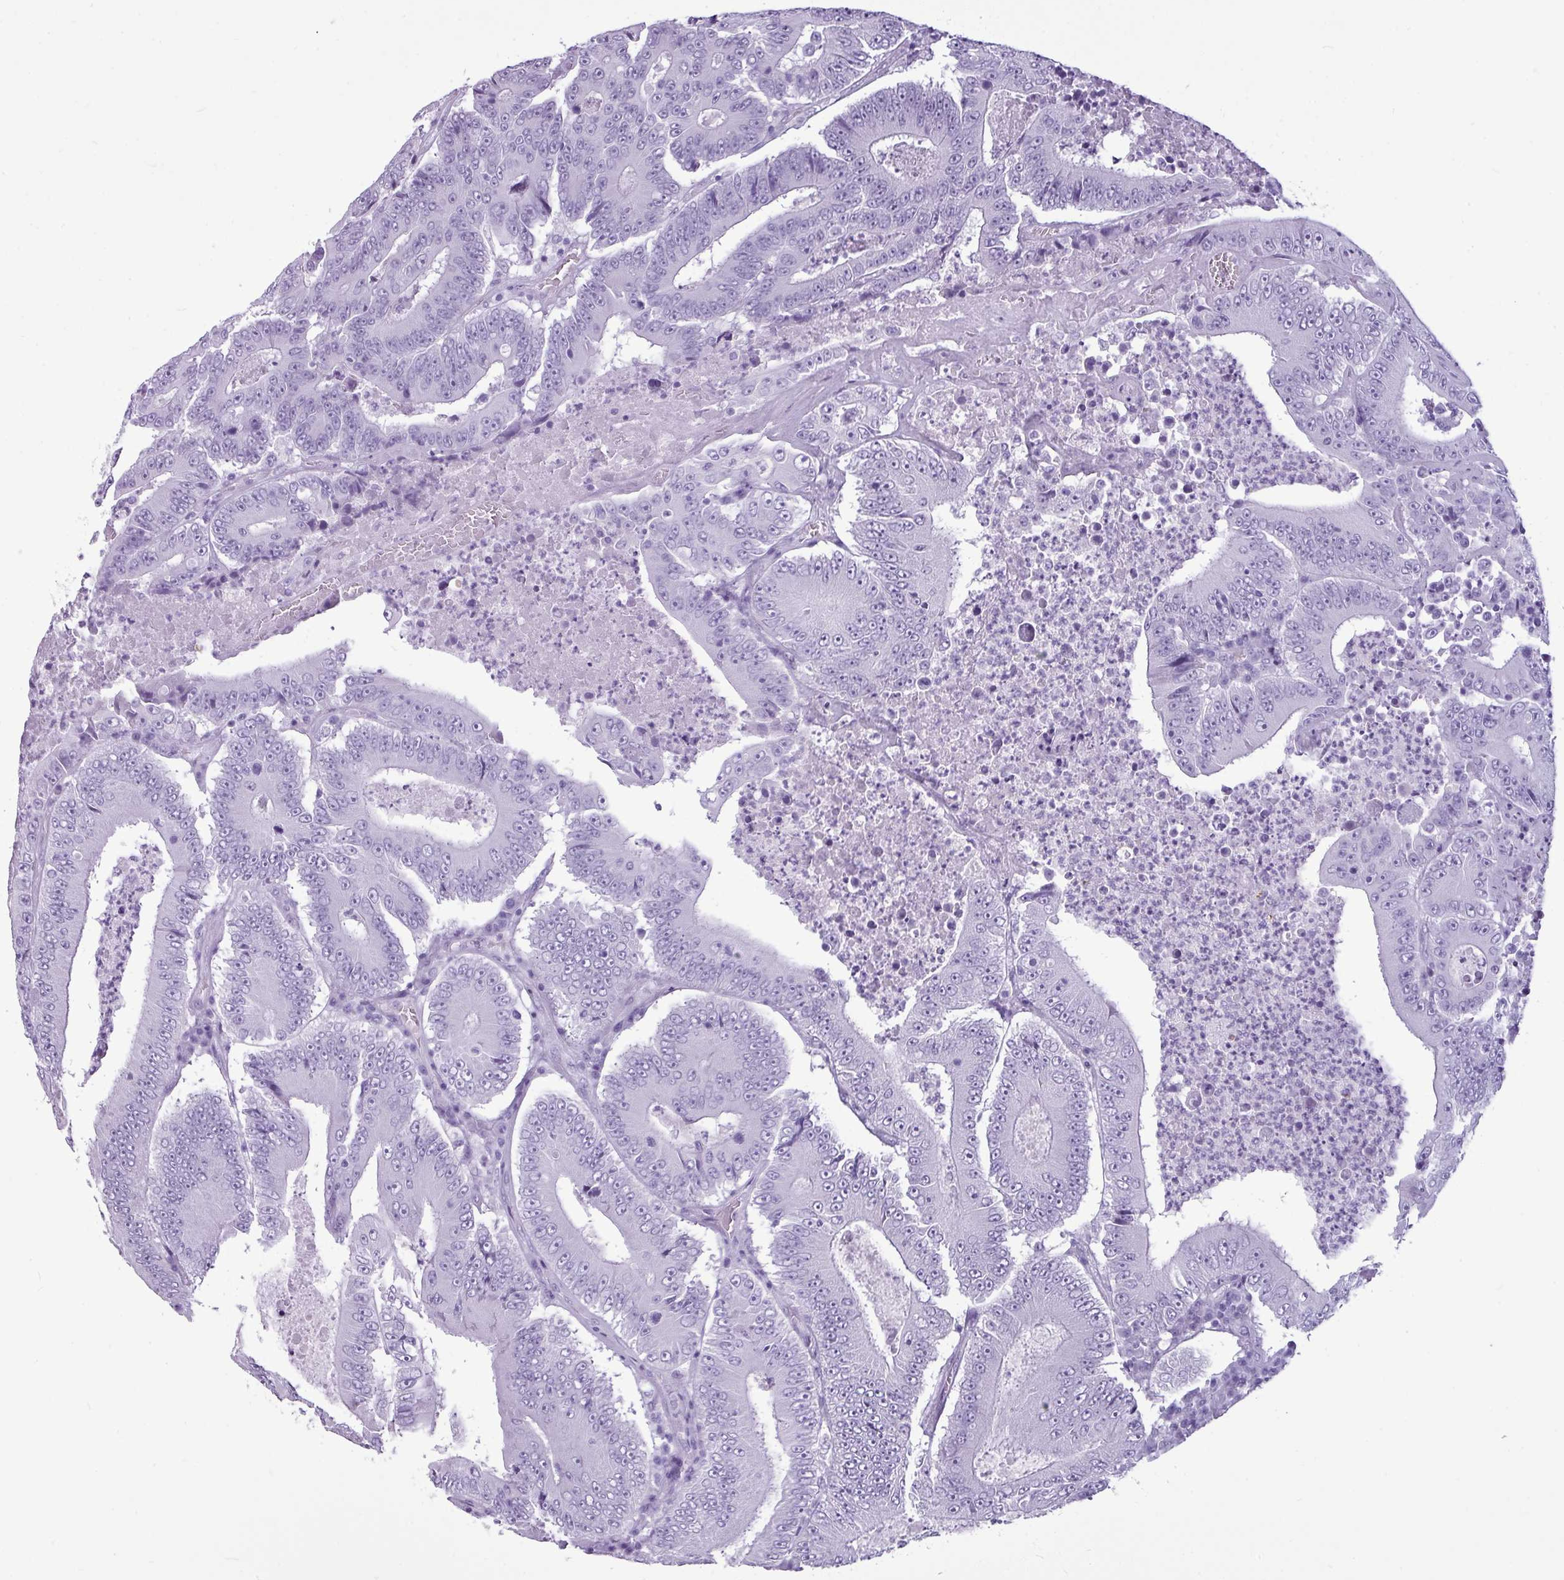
{"staining": {"intensity": "negative", "quantity": "none", "location": "none"}, "tissue": "colorectal cancer", "cell_type": "Tumor cells", "image_type": "cancer", "snomed": [{"axis": "morphology", "description": "Adenocarcinoma, NOS"}, {"axis": "topography", "description": "Colon"}], "caption": "An IHC histopathology image of colorectal adenocarcinoma is shown. There is no staining in tumor cells of colorectal adenocarcinoma.", "gene": "AMY1B", "patient": {"sex": "male", "age": 83}}